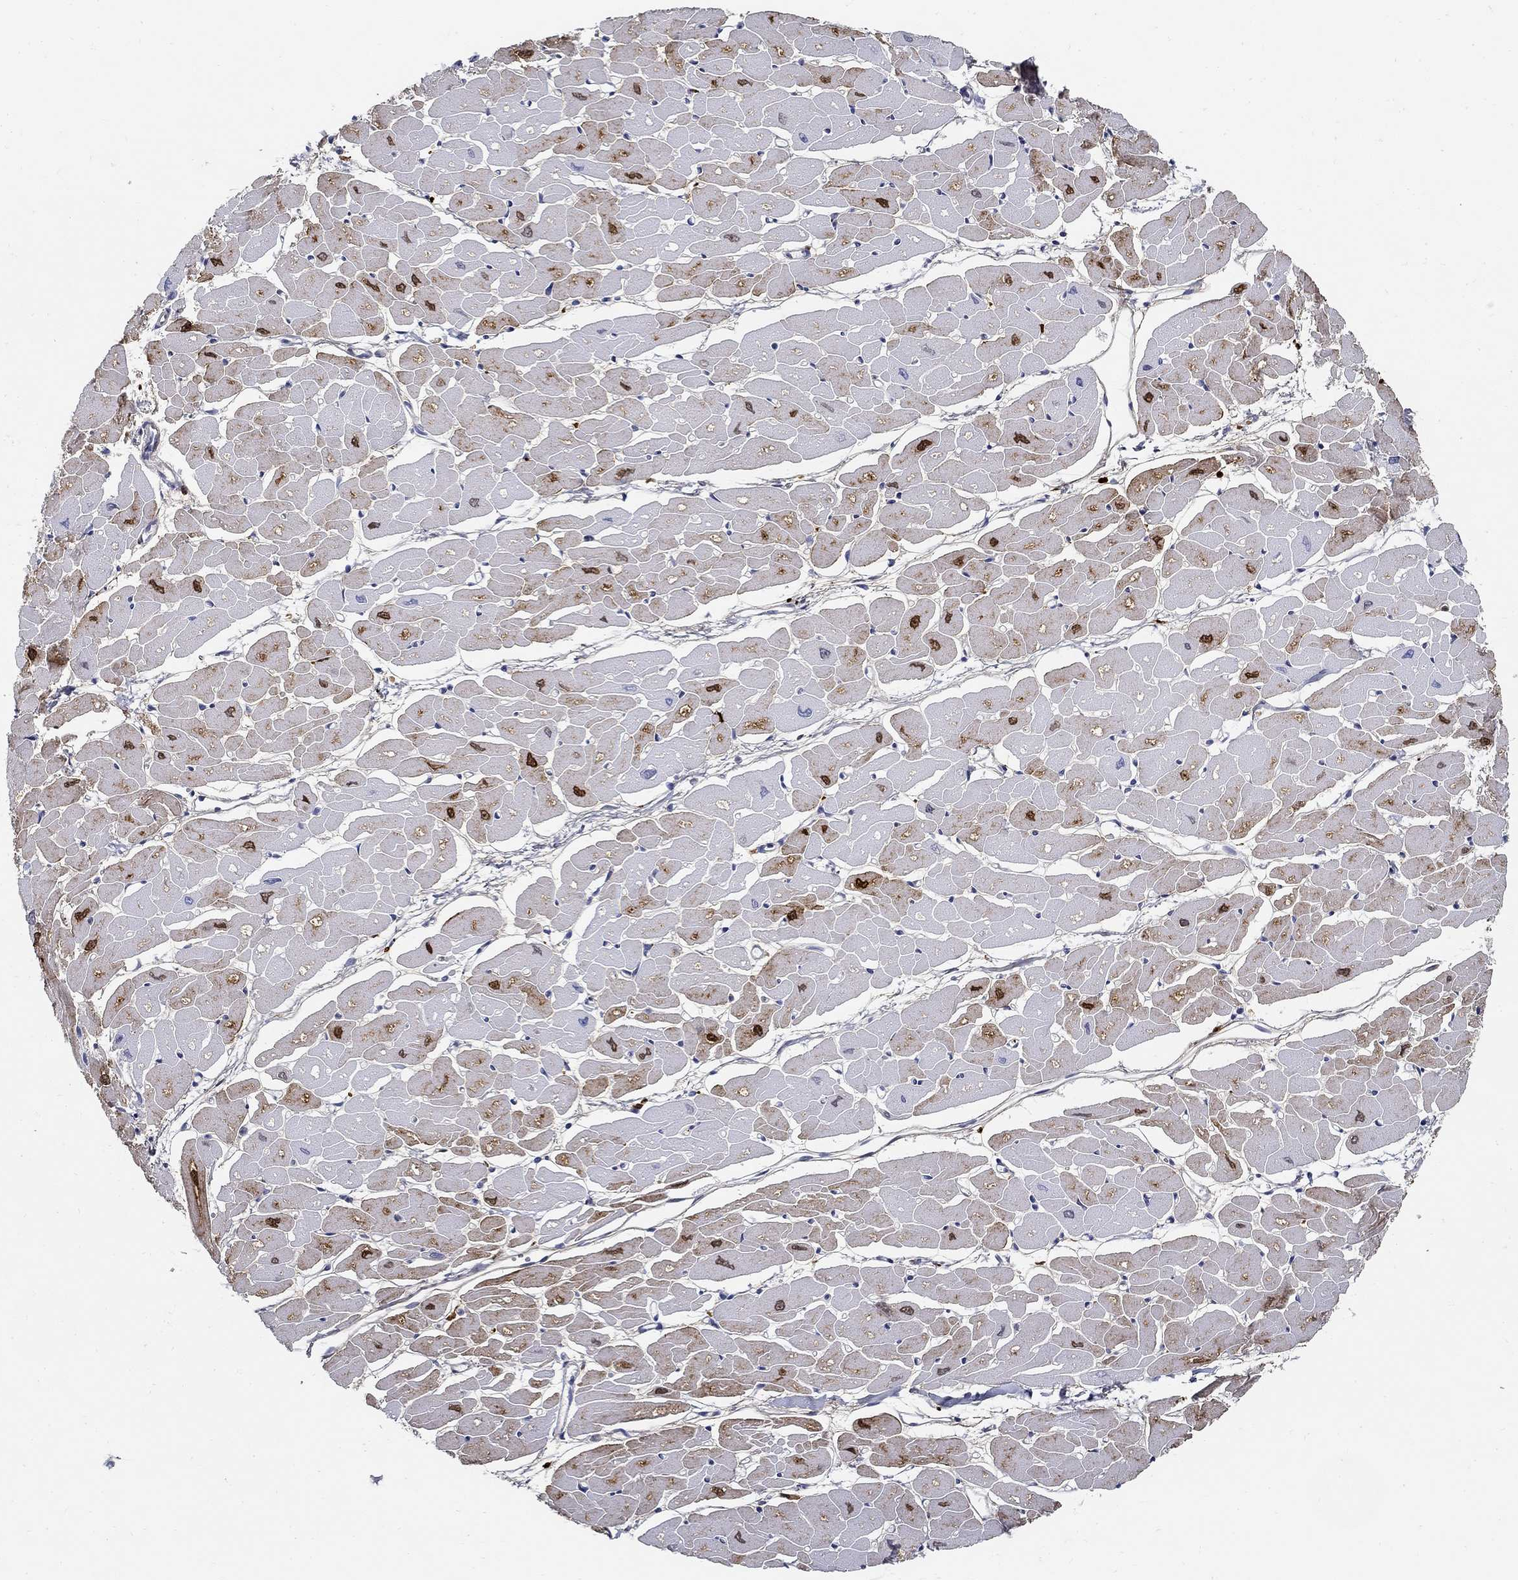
{"staining": {"intensity": "negative", "quantity": "none", "location": "none"}, "tissue": "heart muscle", "cell_type": "Cardiomyocytes", "image_type": "normal", "snomed": [{"axis": "morphology", "description": "Normal tissue, NOS"}, {"axis": "topography", "description": "Heart"}], "caption": "Immunohistochemistry (IHC) of normal heart muscle shows no expression in cardiomyocytes. The staining was performed using DAB (3,3'-diaminobenzidine) to visualize the protein expression in brown, while the nuclei were stained in blue with hematoxylin (Magnification: 20x).", "gene": "TGFBI", "patient": {"sex": "male", "age": 57}}